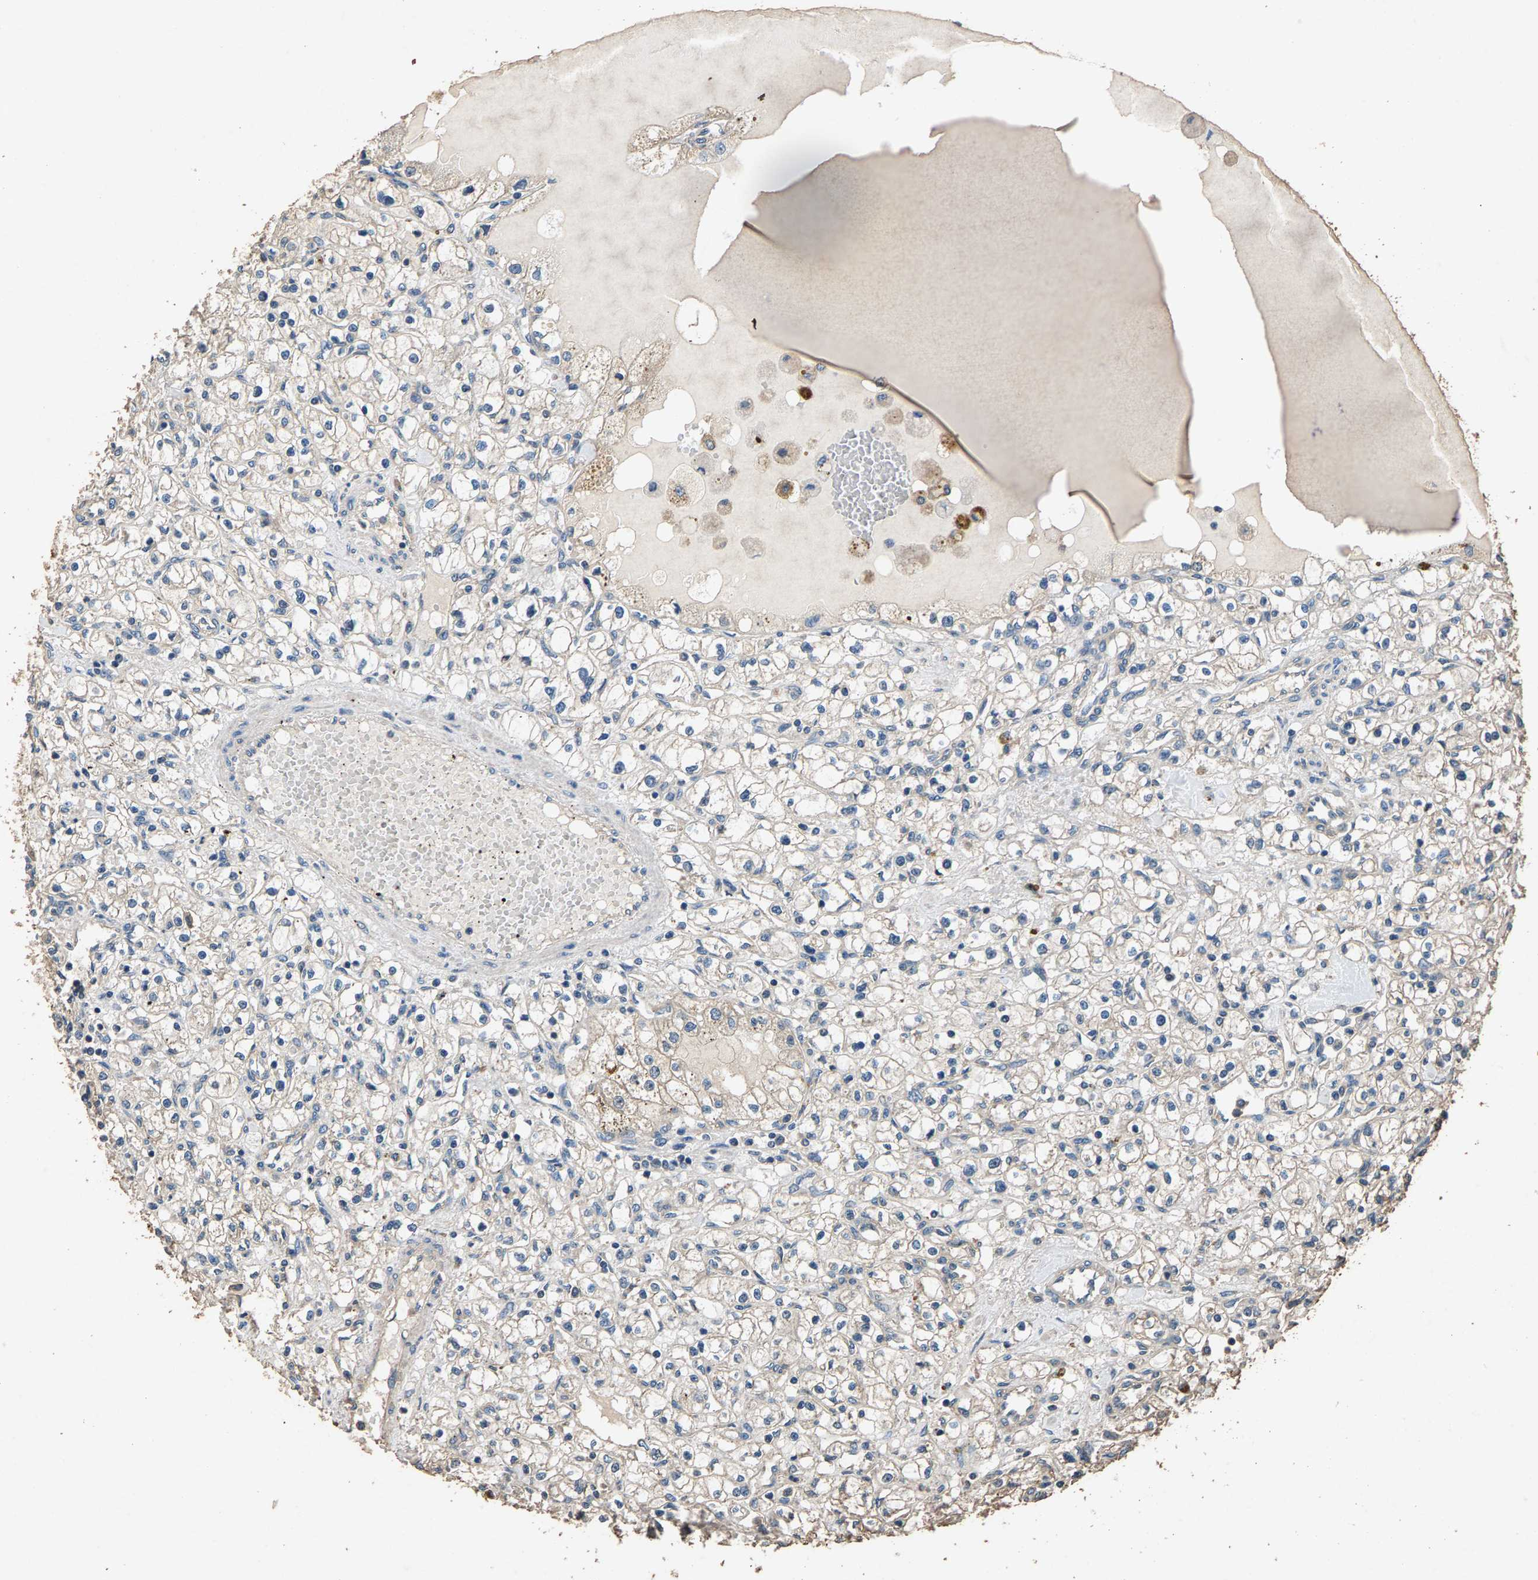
{"staining": {"intensity": "negative", "quantity": "none", "location": "none"}, "tissue": "renal cancer", "cell_type": "Tumor cells", "image_type": "cancer", "snomed": [{"axis": "morphology", "description": "Adenocarcinoma, NOS"}, {"axis": "topography", "description": "Kidney"}], "caption": "Immunohistochemistry of human renal cancer displays no staining in tumor cells.", "gene": "MRPL27", "patient": {"sex": "male", "age": 56}}